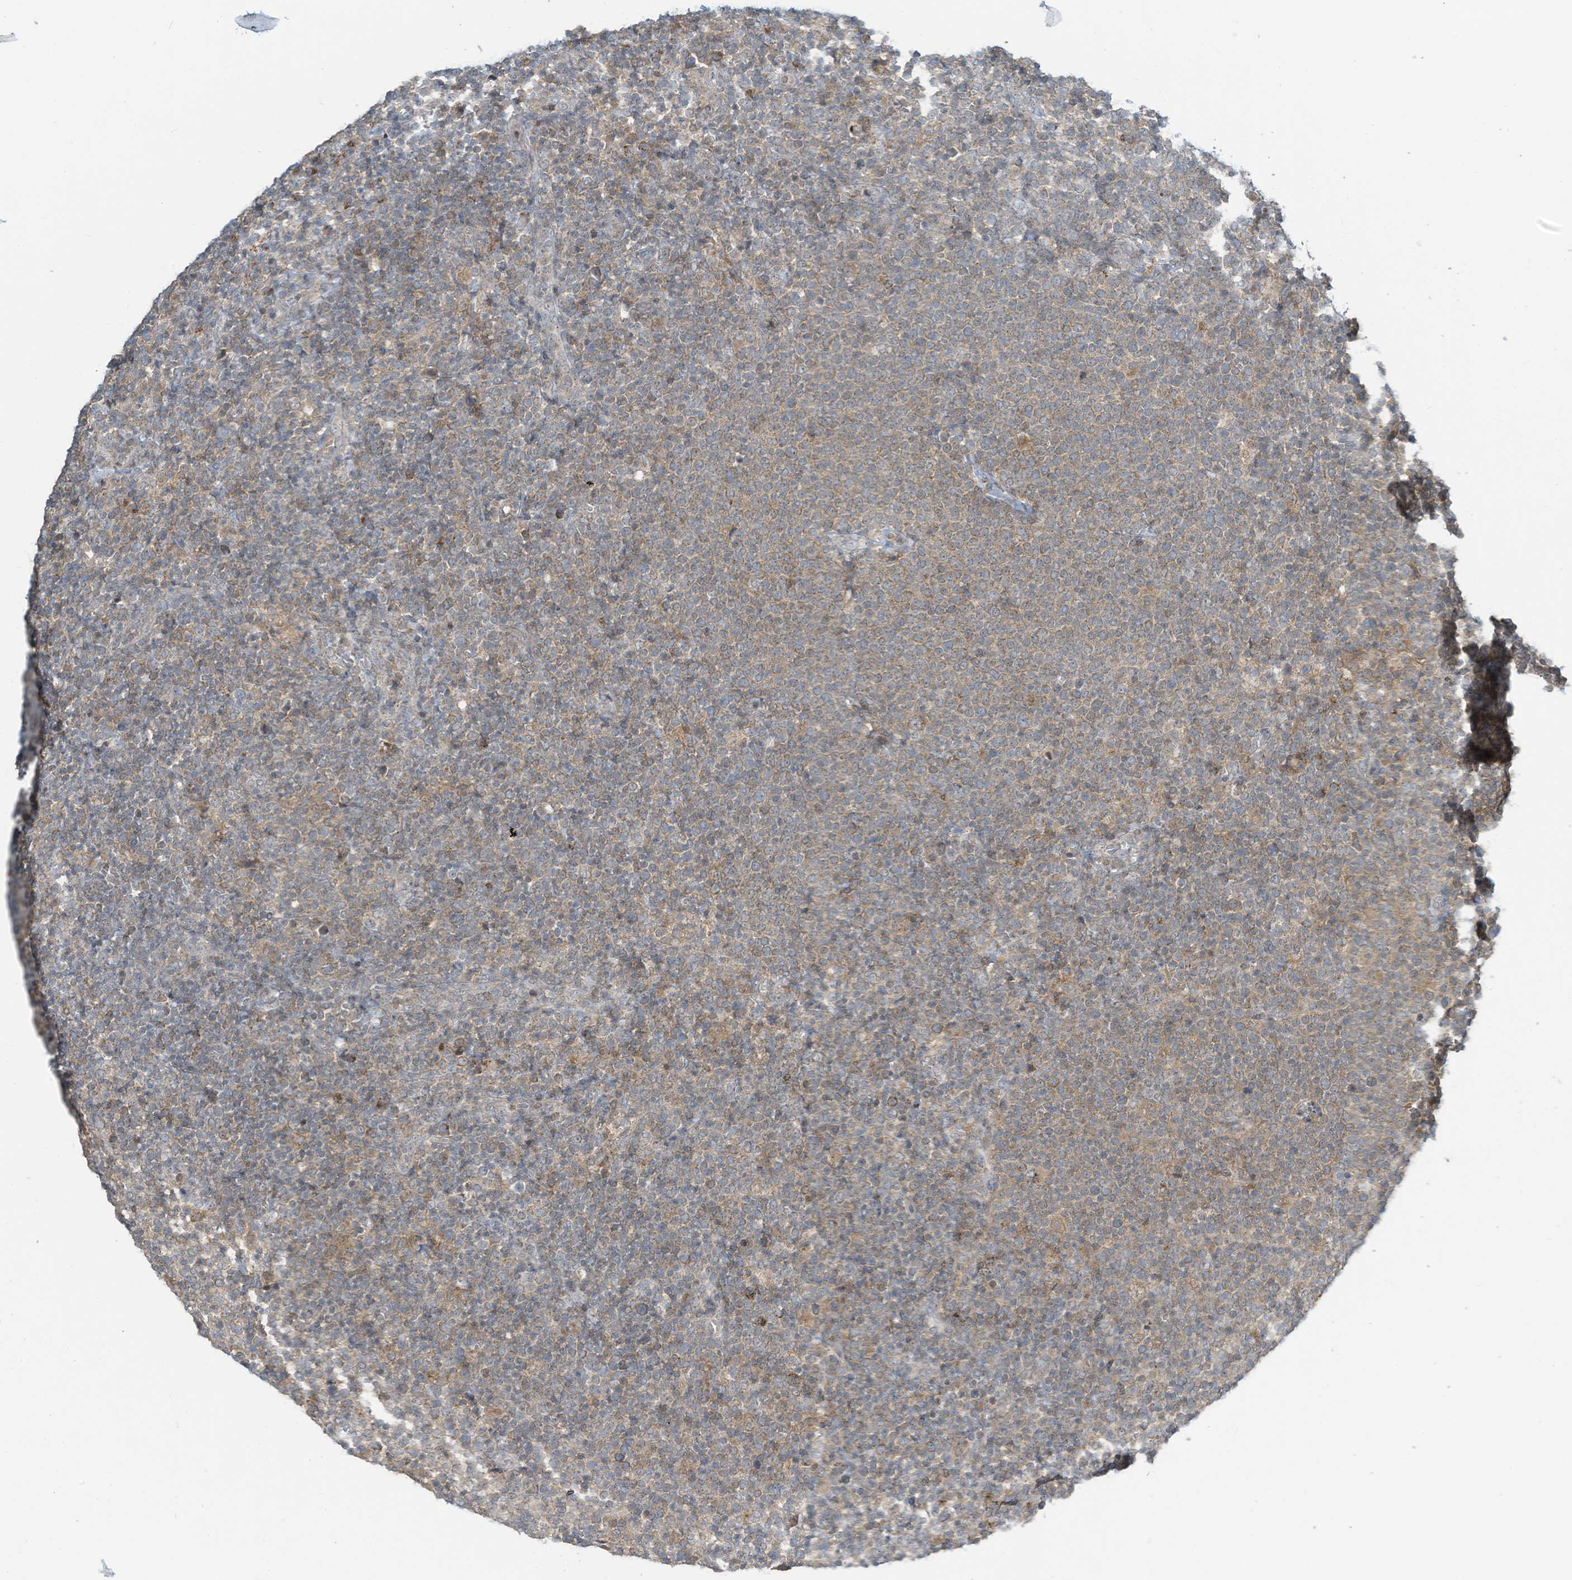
{"staining": {"intensity": "weak", "quantity": "25%-75%", "location": "cytoplasmic/membranous"}, "tissue": "lymphoma", "cell_type": "Tumor cells", "image_type": "cancer", "snomed": [{"axis": "morphology", "description": "Malignant lymphoma, non-Hodgkin's type, High grade"}, {"axis": "topography", "description": "Lymph node"}], "caption": "Protein expression analysis of human malignant lymphoma, non-Hodgkin's type (high-grade) reveals weak cytoplasmic/membranous positivity in about 25%-75% of tumor cells.", "gene": "PARVG", "patient": {"sex": "male", "age": 61}}